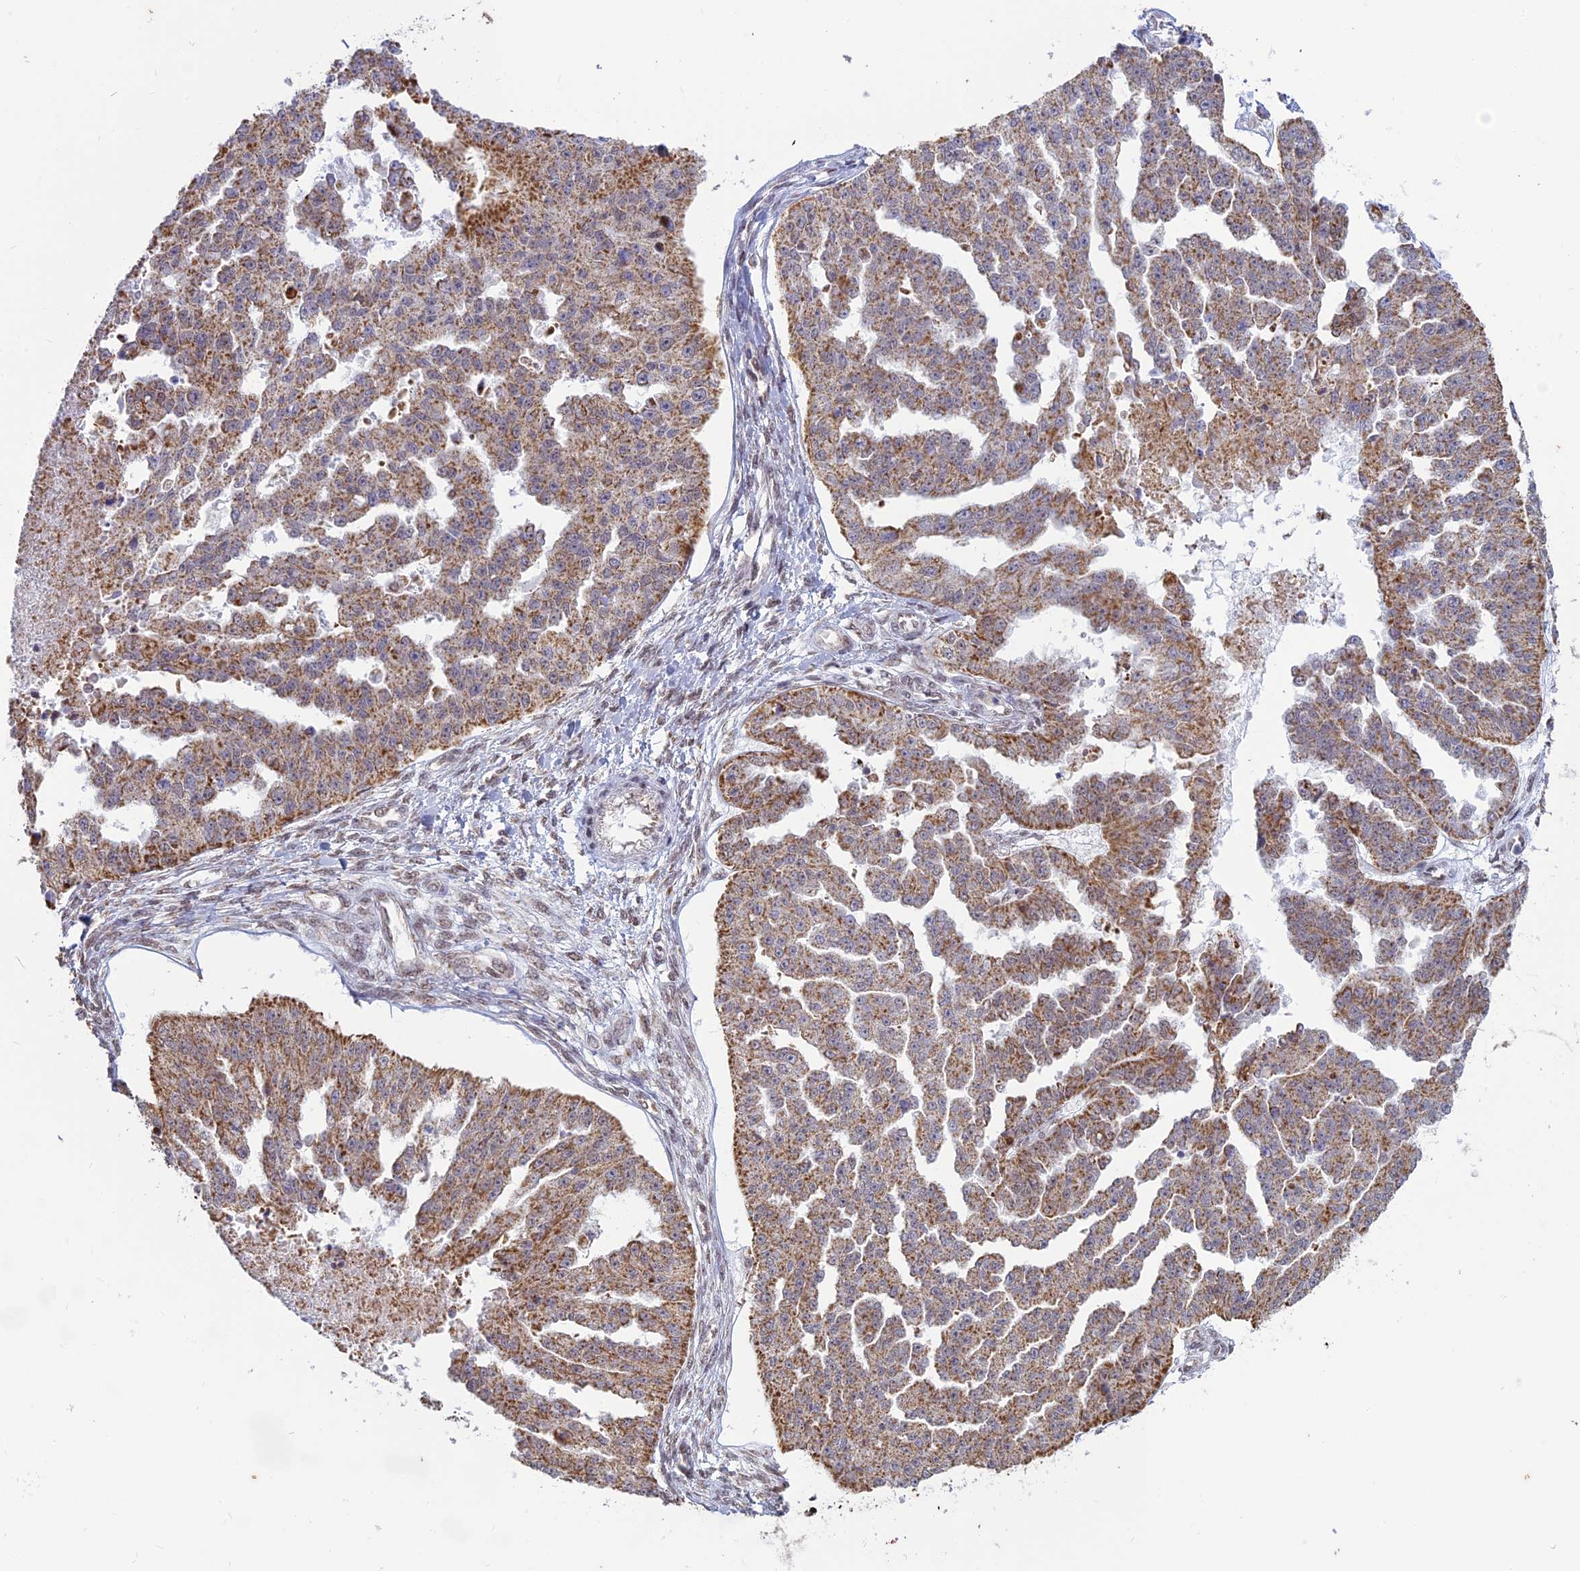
{"staining": {"intensity": "moderate", "quantity": ">75%", "location": "cytoplasmic/membranous"}, "tissue": "ovarian cancer", "cell_type": "Tumor cells", "image_type": "cancer", "snomed": [{"axis": "morphology", "description": "Cystadenocarcinoma, serous, NOS"}, {"axis": "topography", "description": "Ovary"}], "caption": "DAB immunohistochemical staining of human ovarian cancer exhibits moderate cytoplasmic/membranous protein staining in about >75% of tumor cells.", "gene": "ARHGAP40", "patient": {"sex": "female", "age": 58}}